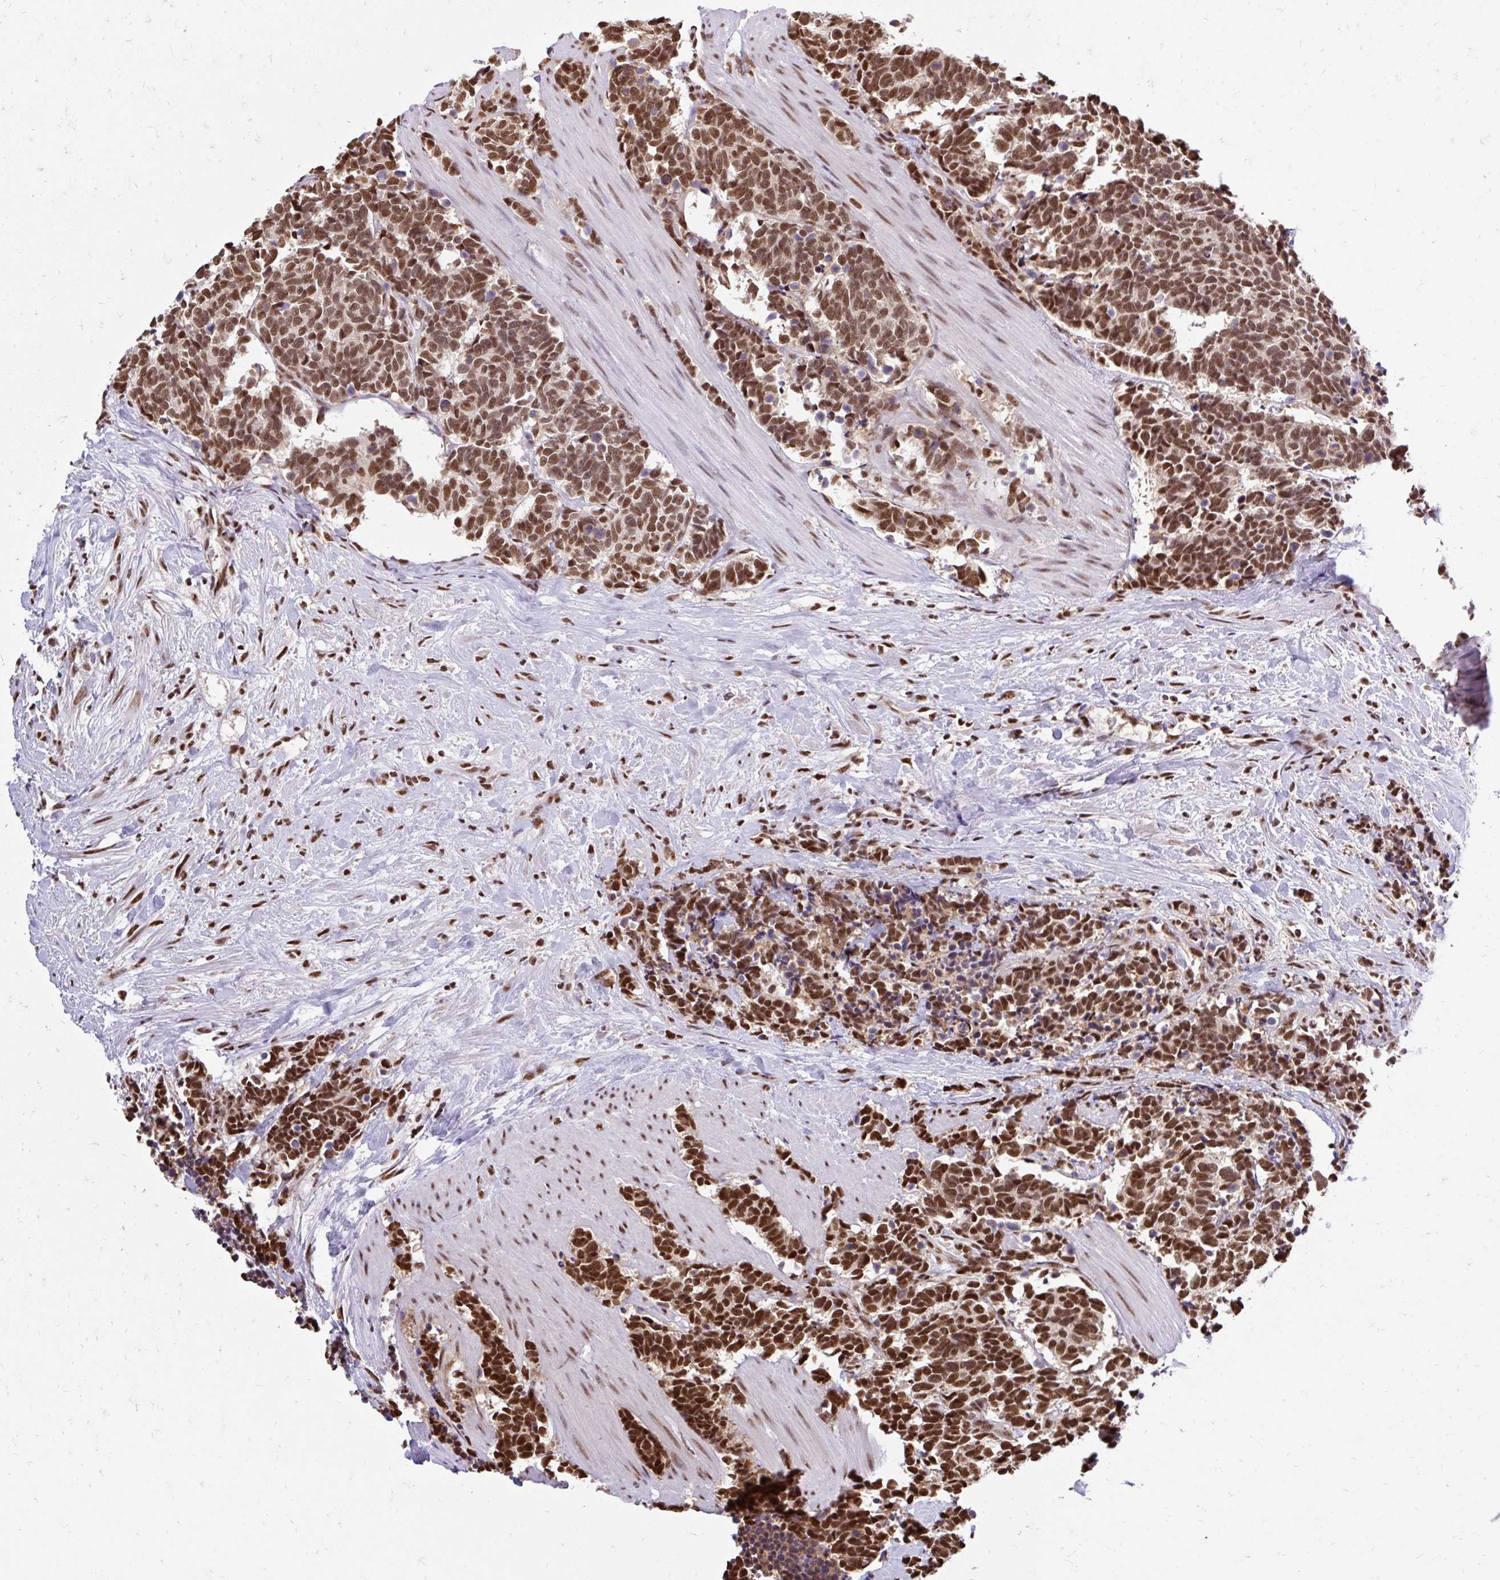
{"staining": {"intensity": "moderate", "quantity": ">75%", "location": "nuclear"}, "tissue": "carcinoid", "cell_type": "Tumor cells", "image_type": "cancer", "snomed": [{"axis": "morphology", "description": "Carcinoma, NOS"}, {"axis": "morphology", "description": "Carcinoid, malignant, NOS"}, {"axis": "topography", "description": "Prostate"}], "caption": "A photomicrograph of human carcinoid stained for a protein reveals moderate nuclear brown staining in tumor cells.", "gene": "ABCA9", "patient": {"sex": "male", "age": 57}}